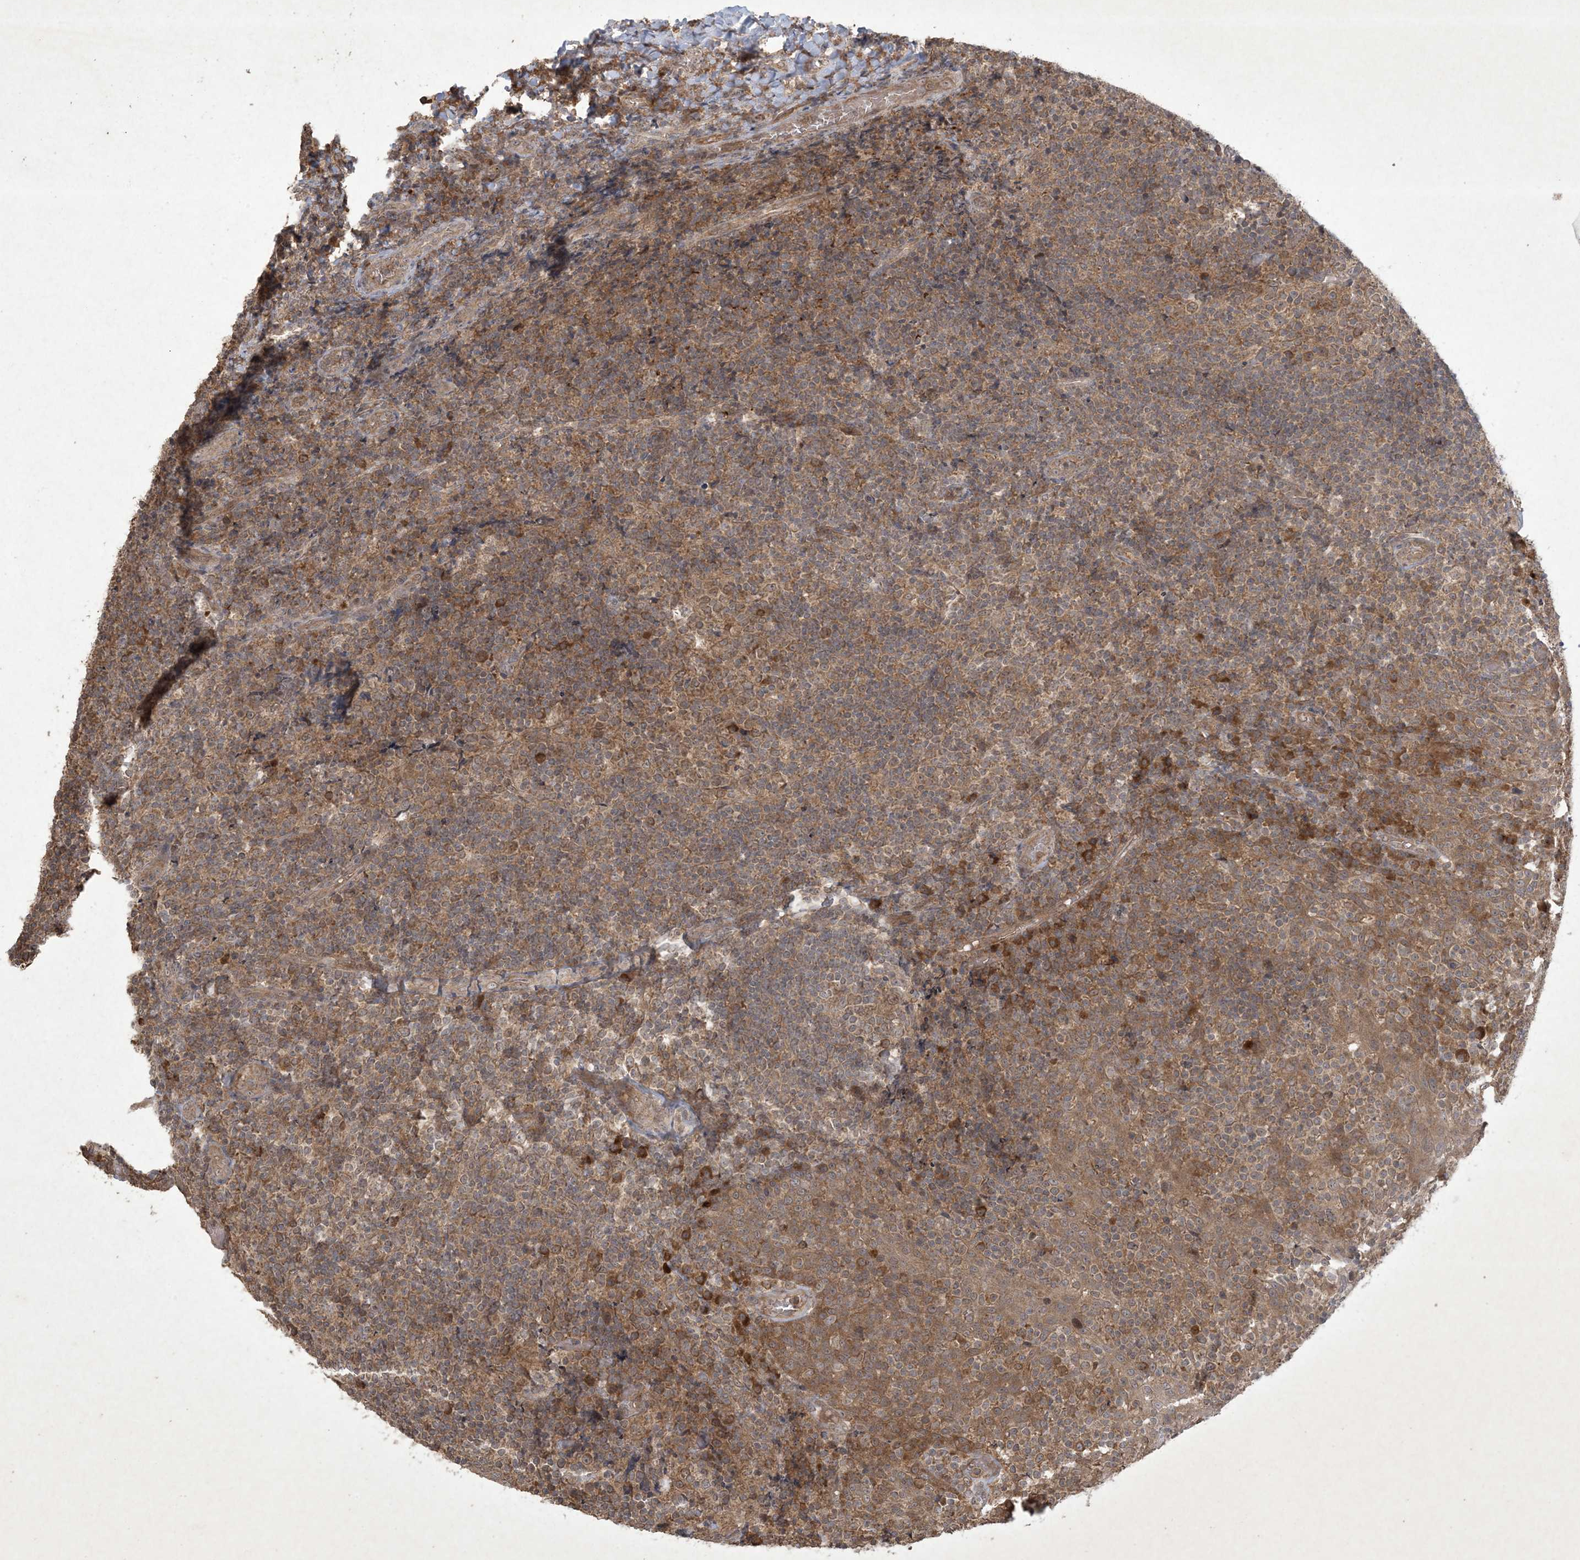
{"staining": {"intensity": "moderate", "quantity": ">75%", "location": "cytoplasmic/membranous,nuclear"}, "tissue": "tonsil", "cell_type": "Germinal center cells", "image_type": "normal", "snomed": [{"axis": "morphology", "description": "Normal tissue, NOS"}, {"axis": "topography", "description": "Tonsil"}], "caption": "Protein positivity by immunohistochemistry exhibits moderate cytoplasmic/membranous,nuclear staining in about >75% of germinal center cells in benign tonsil. The staining is performed using DAB brown chromogen to label protein expression. The nuclei are counter-stained blue using hematoxylin.", "gene": "NRBP2", "patient": {"sex": "female", "age": 19}}